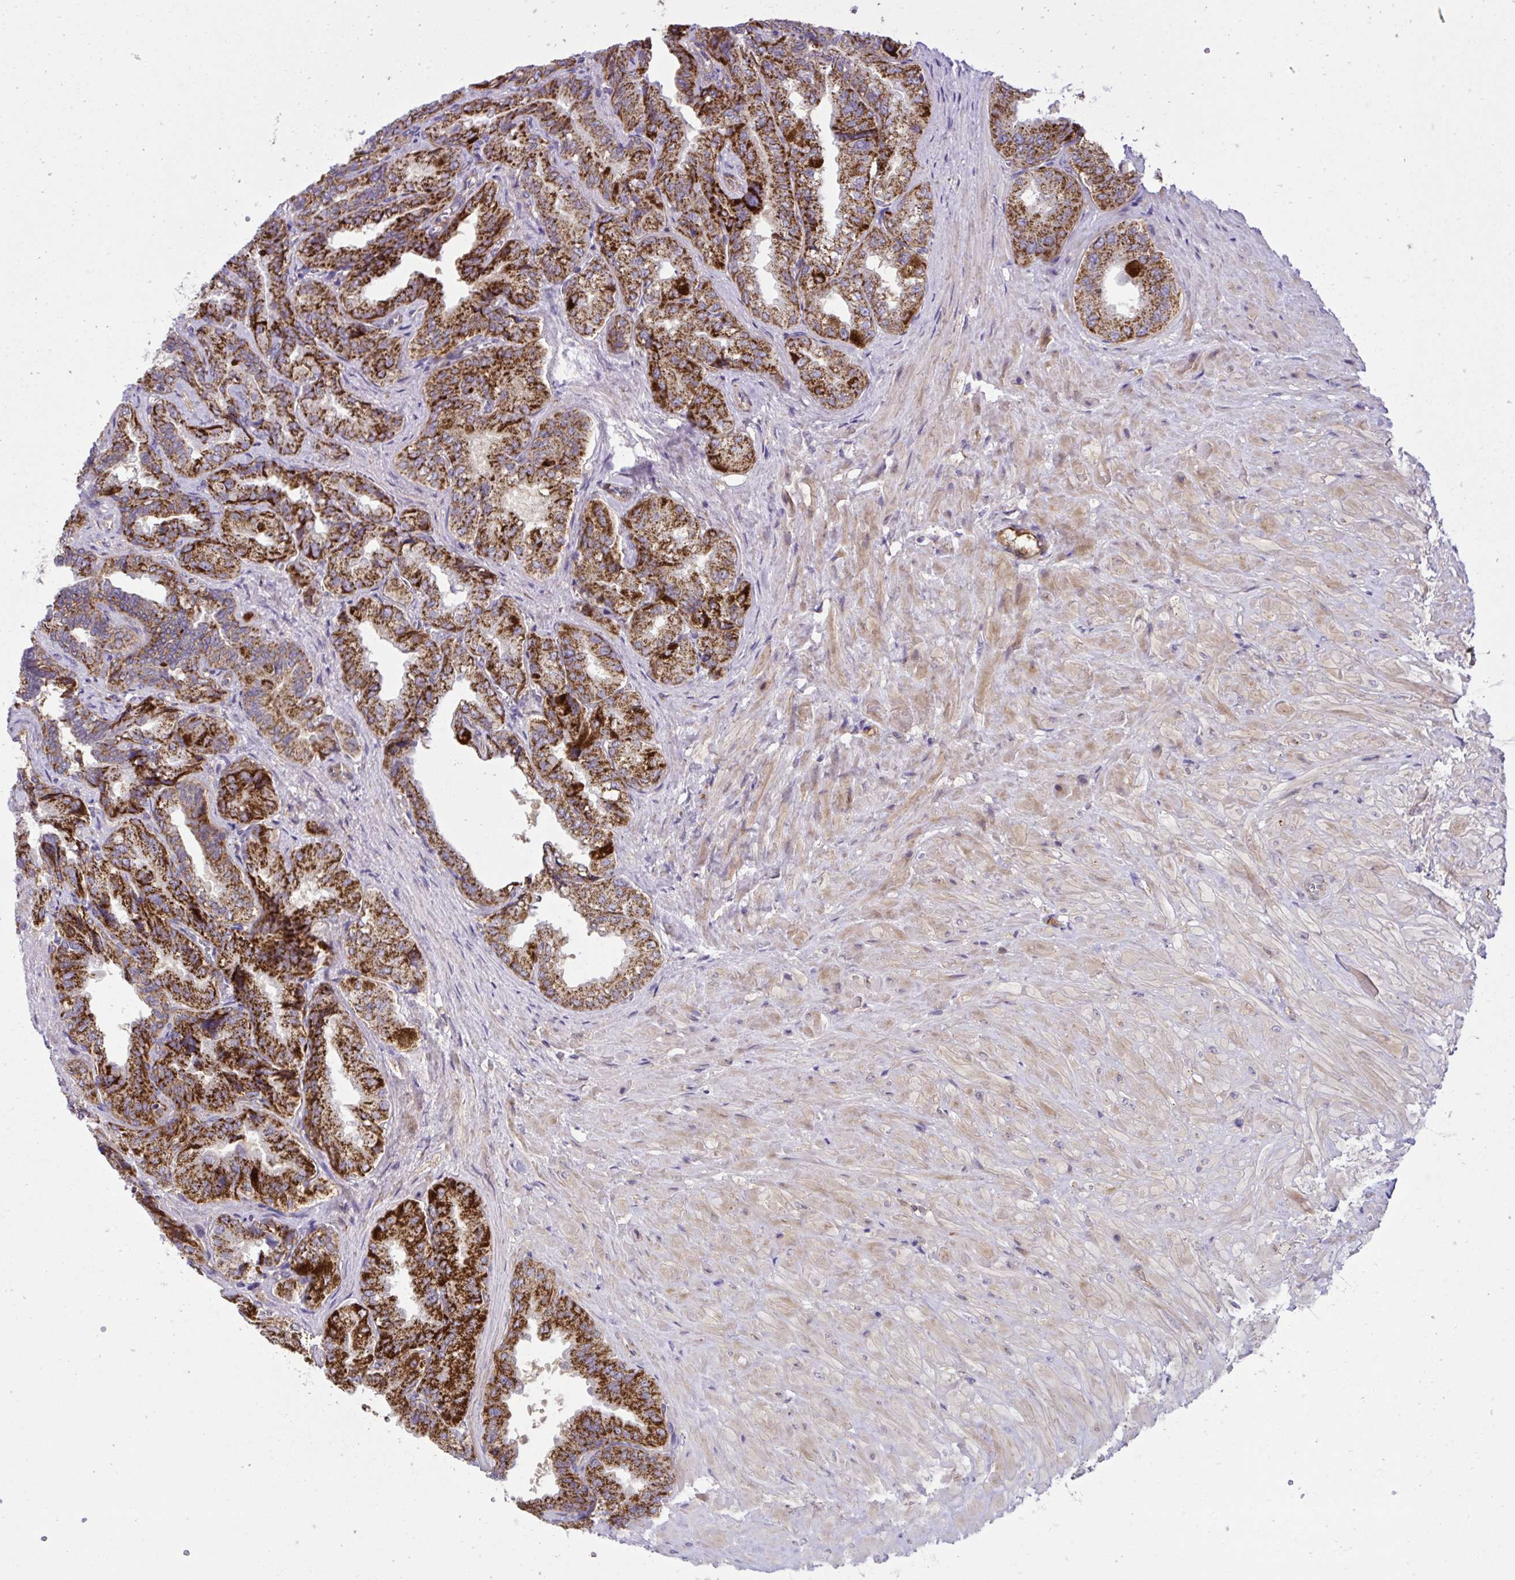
{"staining": {"intensity": "strong", "quantity": ">75%", "location": "cytoplasmic/membranous"}, "tissue": "seminal vesicle", "cell_type": "Glandular cells", "image_type": "normal", "snomed": [{"axis": "morphology", "description": "Normal tissue, NOS"}, {"axis": "topography", "description": "Seminal veicle"}], "caption": "Immunohistochemical staining of benign human seminal vesicle displays >75% levels of strong cytoplasmic/membranous protein positivity in about >75% of glandular cells.", "gene": "LIMS1", "patient": {"sex": "male", "age": 68}}